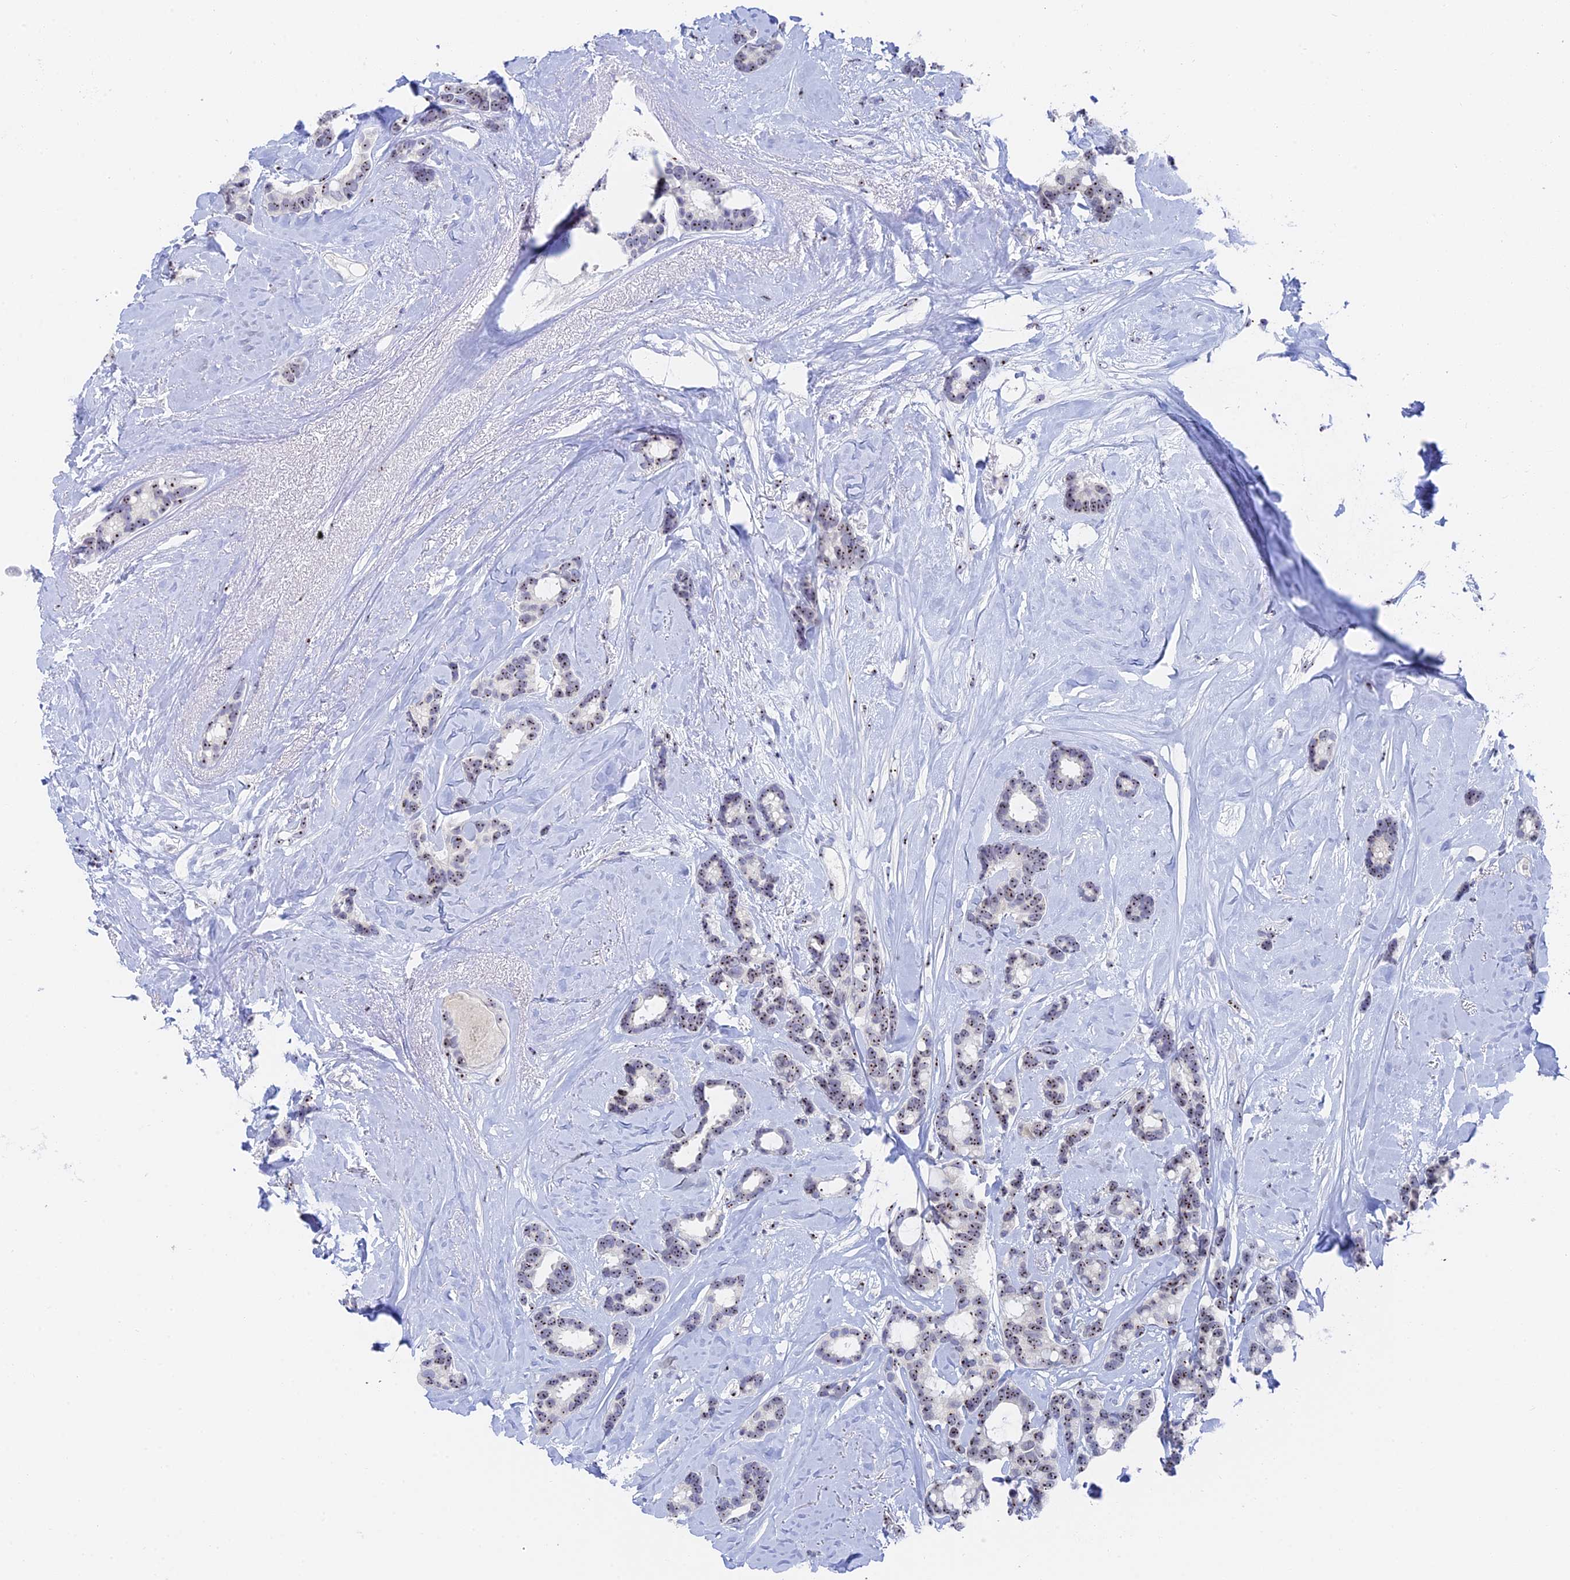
{"staining": {"intensity": "moderate", "quantity": "25%-75%", "location": "nuclear"}, "tissue": "breast cancer", "cell_type": "Tumor cells", "image_type": "cancer", "snomed": [{"axis": "morphology", "description": "Duct carcinoma"}, {"axis": "topography", "description": "Breast"}], "caption": "Tumor cells reveal medium levels of moderate nuclear positivity in about 25%-75% of cells in breast cancer. The staining is performed using DAB (3,3'-diaminobenzidine) brown chromogen to label protein expression. The nuclei are counter-stained blue using hematoxylin.", "gene": "RSL1D1", "patient": {"sex": "female", "age": 87}}